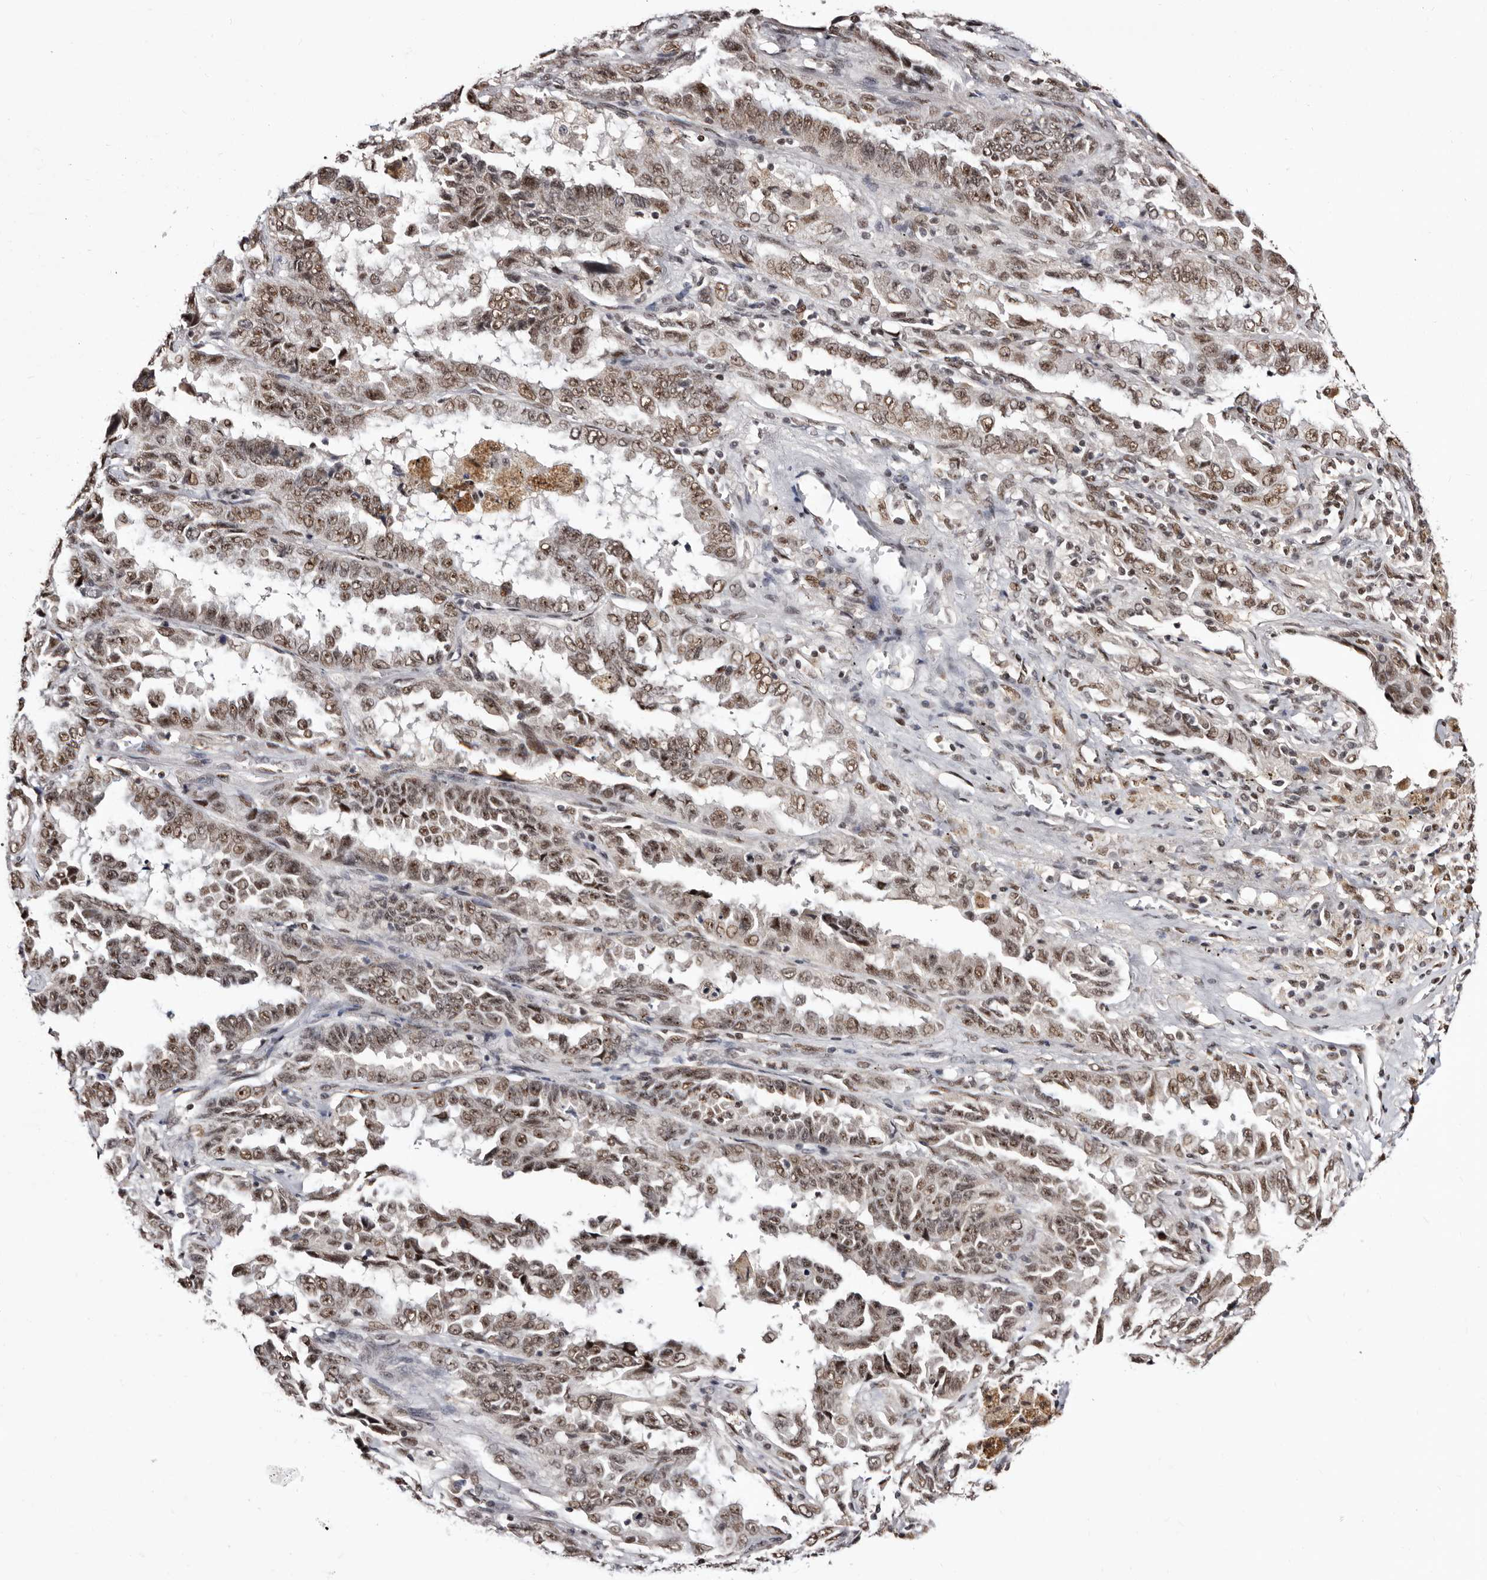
{"staining": {"intensity": "moderate", "quantity": ">75%", "location": "nuclear"}, "tissue": "lung cancer", "cell_type": "Tumor cells", "image_type": "cancer", "snomed": [{"axis": "morphology", "description": "Adenocarcinoma, NOS"}, {"axis": "topography", "description": "Lung"}], "caption": "Brown immunohistochemical staining in lung cancer displays moderate nuclear positivity in approximately >75% of tumor cells.", "gene": "ANAPC11", "patient": {"sex": "female", "age": 51}}